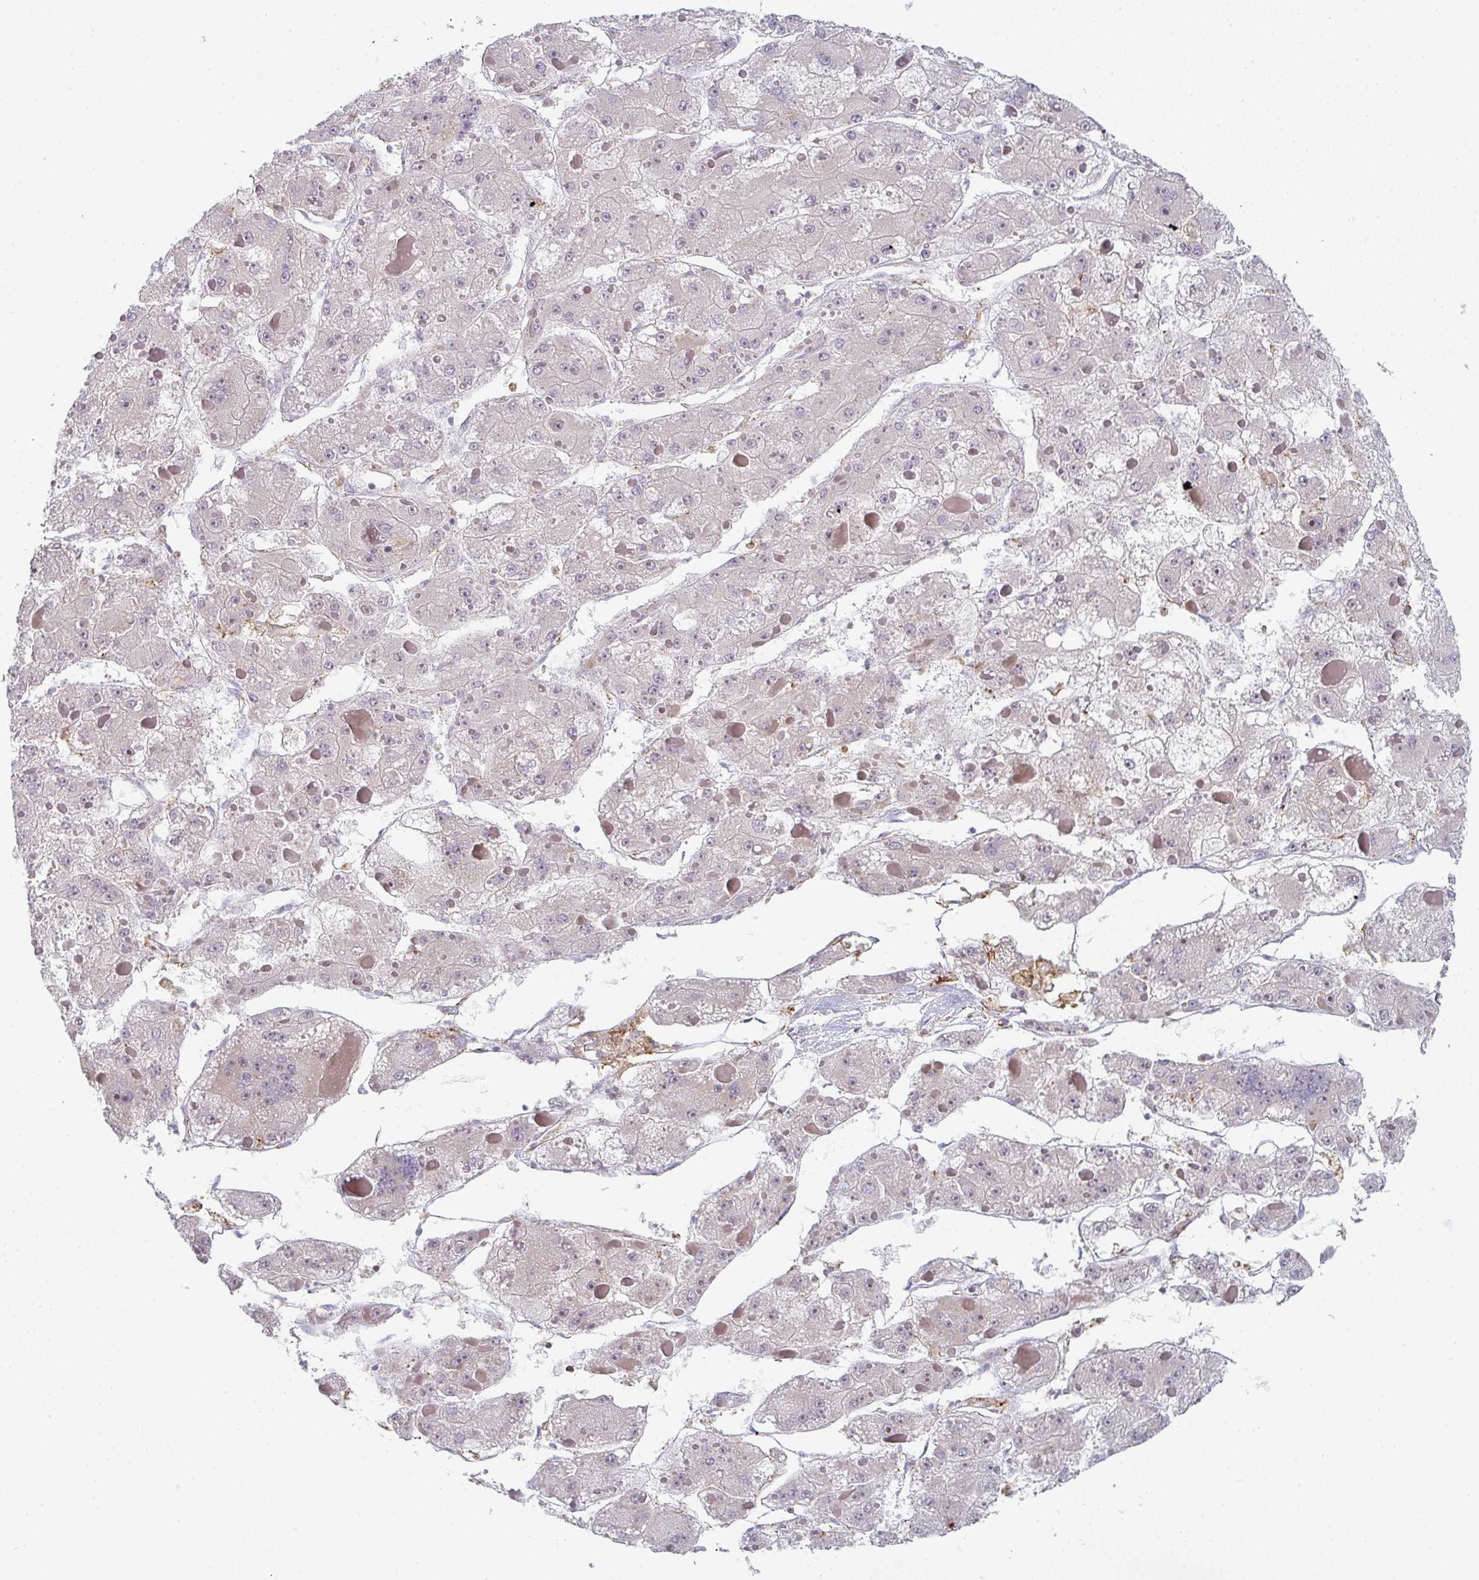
{"staining": {"intensity": "negative", "quantity": "none", "location": "none"}, "tissue": "liver cancer", "cell_type": "Tumor cells", "image_type": "cancer", "snomed": [{"axis": "morphology", "description": "Carcinoma, Hepatocellular, NOS"}, {"axis": "topography", "description": "Liver"}], "caption": "Human hepatocellular carcinoma (liver) stained for a protein using immunohistochemistry (IHC) shows no staining in tumor cells.", "gene": "KLHL33", "patient": {"sex": "female", "age": 73}}